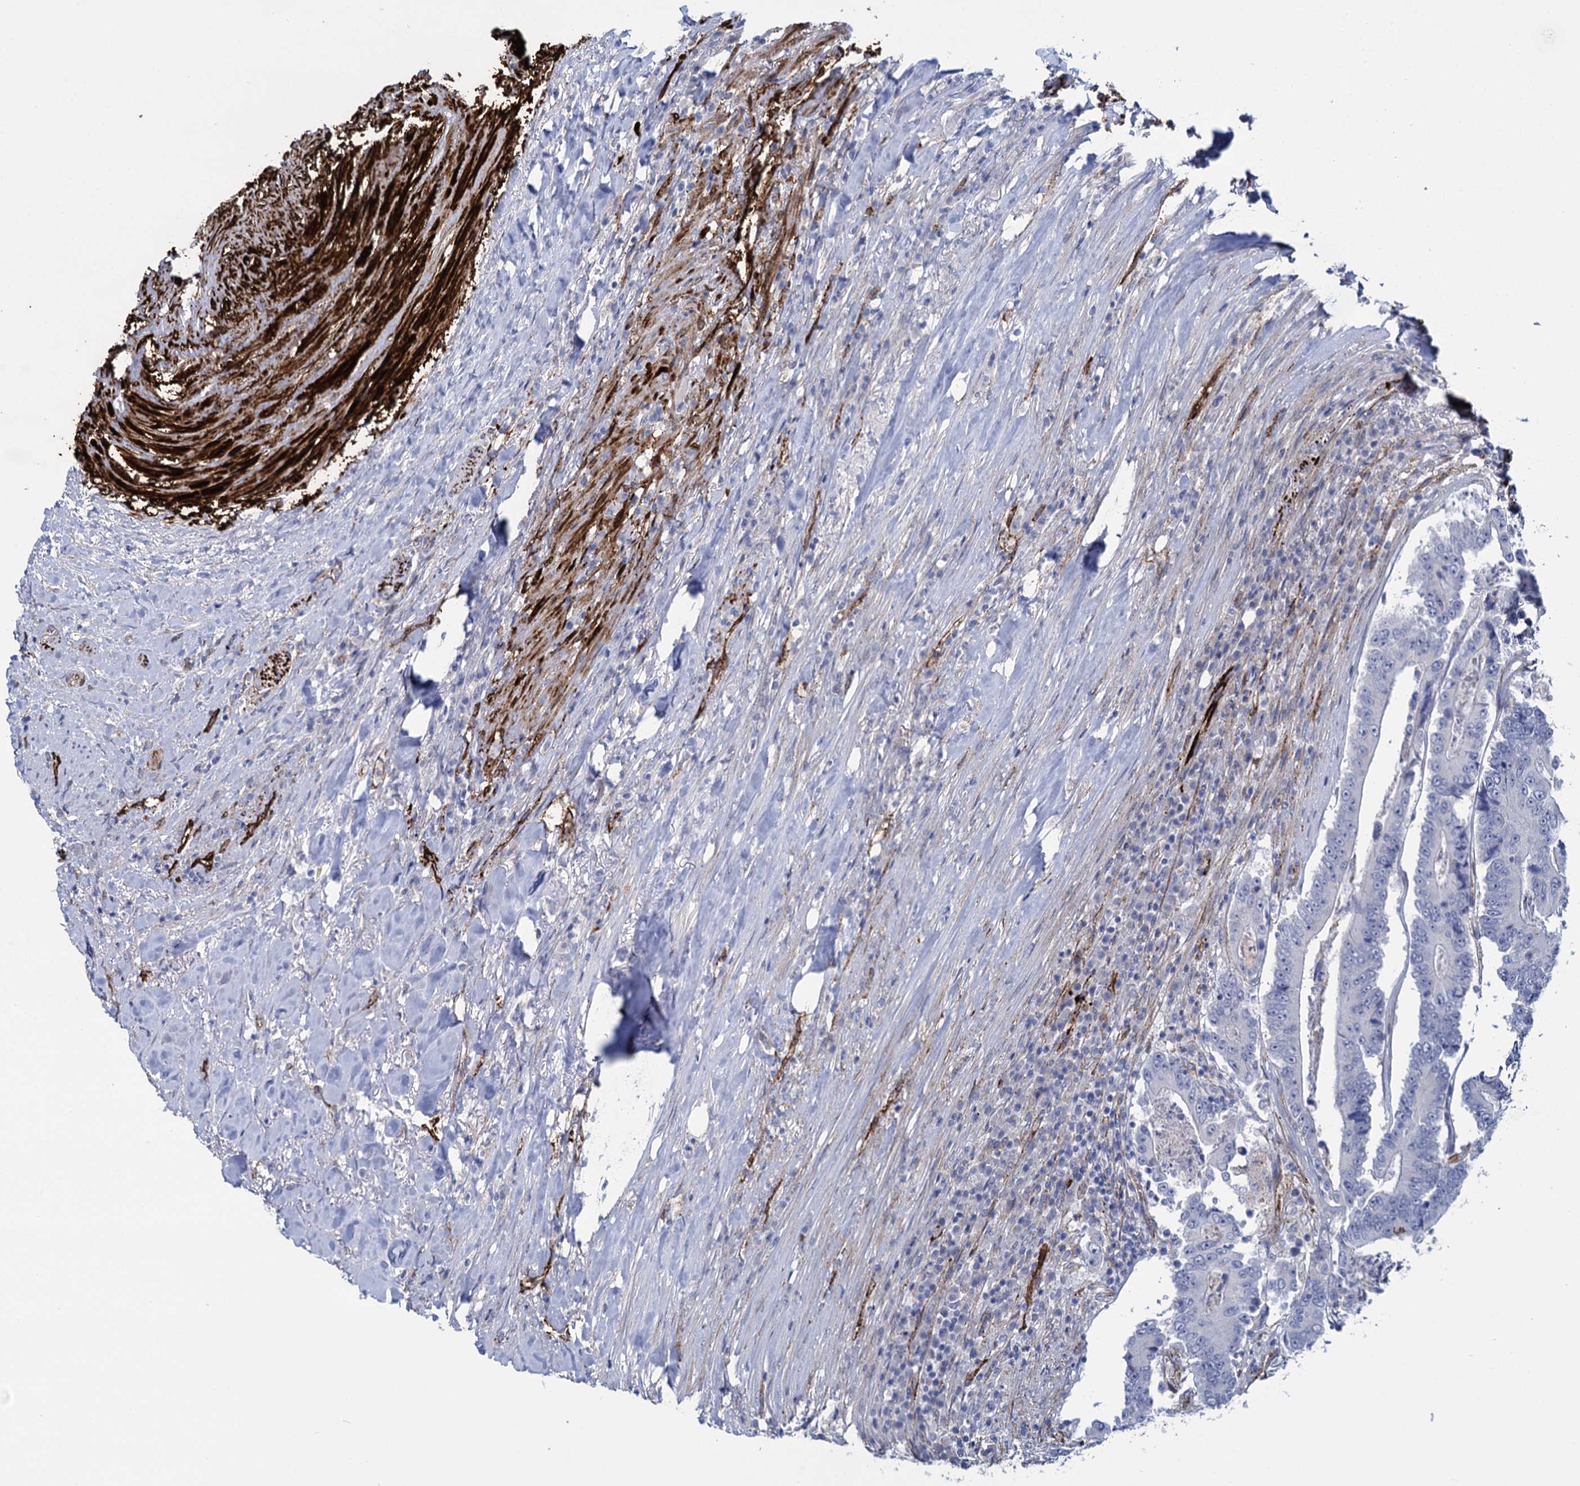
{"staining": {"intensity": "negative", "quantity": "none", "location": "none"}, "tissue": "colorectal cancer", "cell_type": "Tumor cells", "image_type": "cancer", "snomed": [{"axis": "morphology", "description": "Adenocarcinoma, NOS"}, {"axis": "topography", "description": "Colon"}], "caption": "This is an immunohistochemistry (IHC) histopathology image of human colorectal cancer (adenocarcinoma). There is no expression in tumor cells.", "gene": "SNCG", "patient": {"sex": "male", "age": 83}}